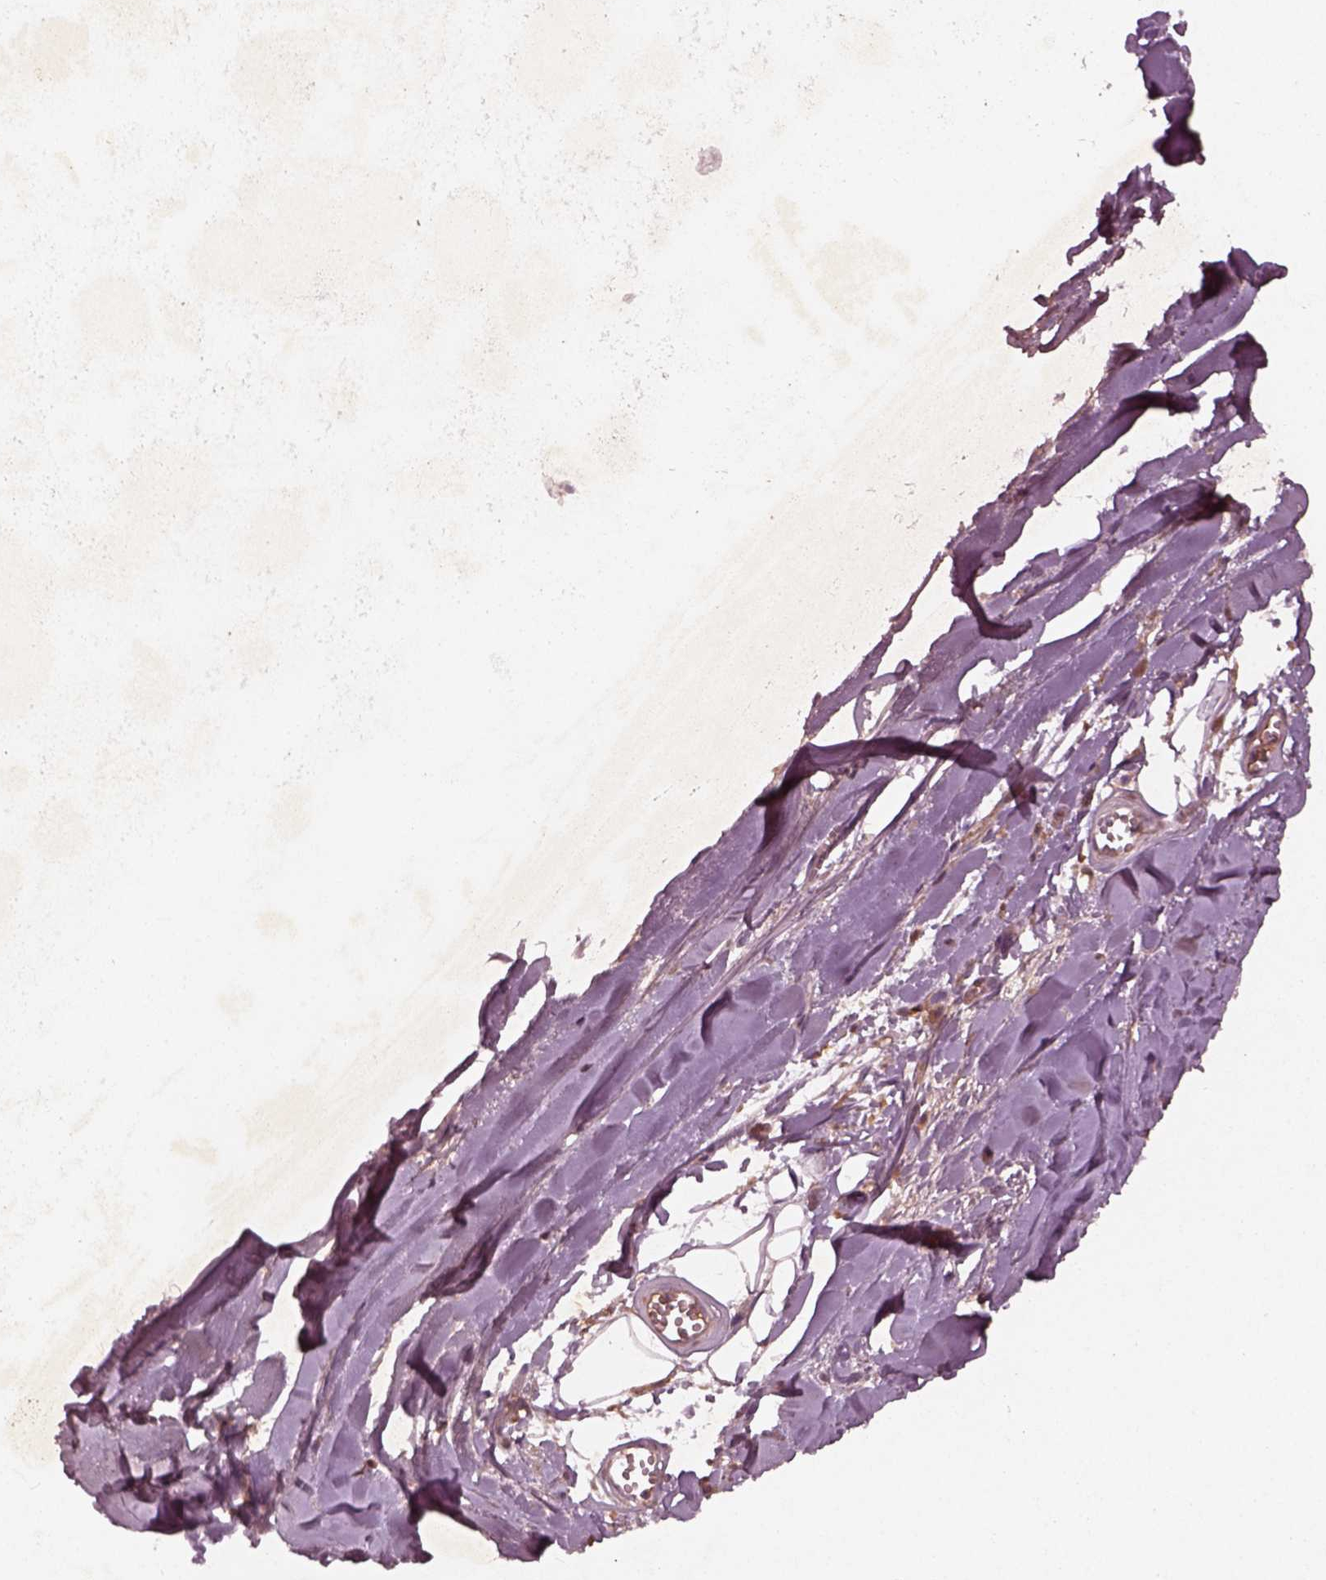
{"staining": {"intensity": "negative", "quantity": "none", "location": "none"}, "tissue": "soft tissue", "cell_type": "Chondrocytes", "image_type": "normal", "snomed": [{"axis": "morphology", "description": "Normal tissue, NOS"}, {"axis": "morphology", "description": "Squamous cell carcinoma, NOS"}, {"axis": "topography", "description": "Cartilage tissue"}, {"axis": "topography", "description": "Bronchus"}, {"axis": "topography", "description": "Lung"}], "caption": "Immunohistochemistry of normal soft tissue demonstrates no expression in chondrocytes. (DAB (3,3'-diaminobenzidine) immunohistochemistry visualized using brightfield microscopy, high magnification).", "gene": "FAM234A", "patient": {"sex": "male", "age": 66}}